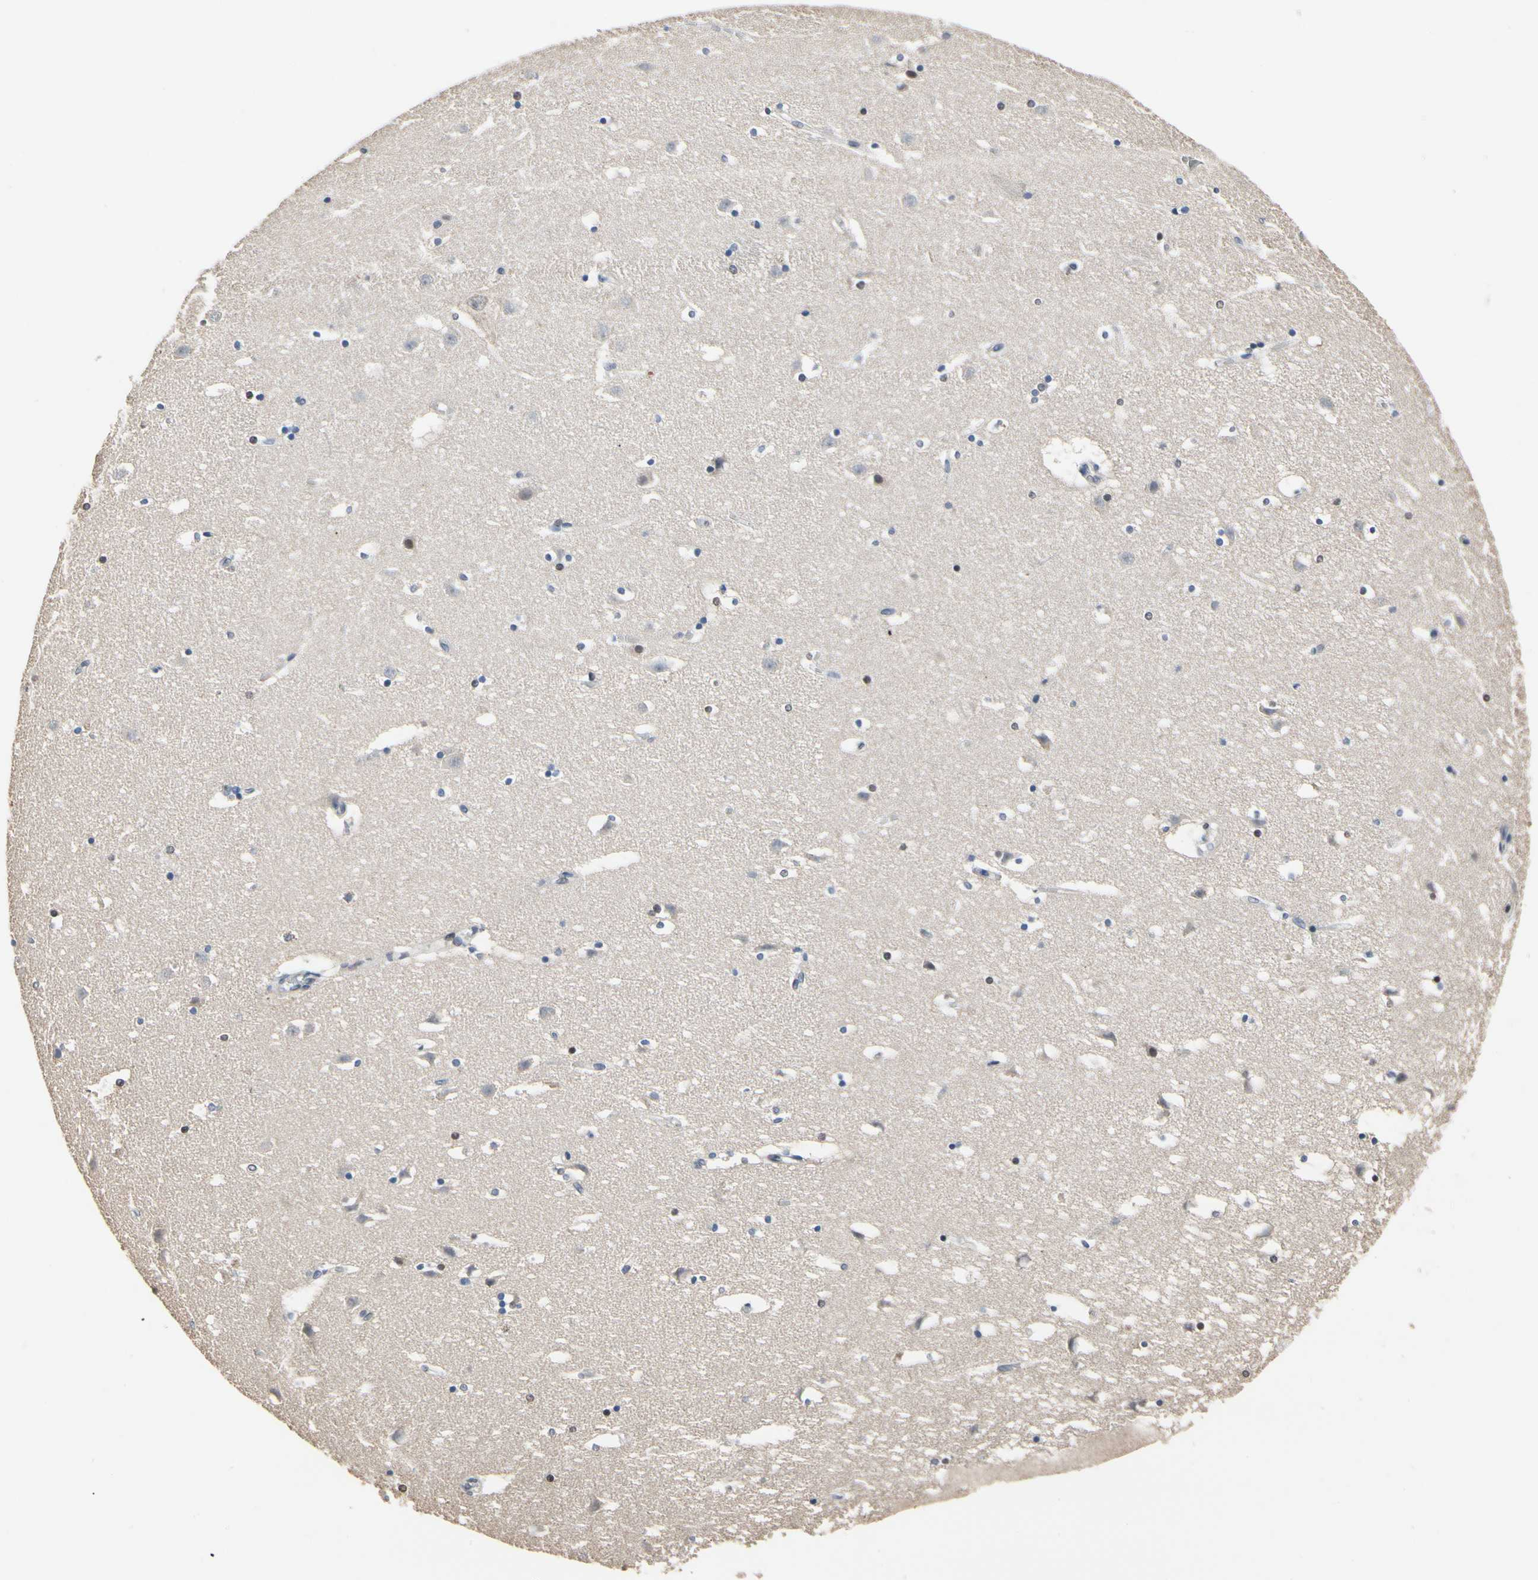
{"staining": {"intensity": "moderate", "quantity": "<25%", "location": "nuclear"}, "tissue": "caudate", "cell_type": "Glial cells", "image_type": "normal", "snomed": [{"axis": "morphology", "description": "Normal tissue, NOS"}, {"axis": "topography", "description": "Lateral ventricle wall"}], "caption": "An immunohistochemistry histopathology image of benign tissue is shown. Protein staining in brown highlights moderate nuclear positivity in caudate within glial cells. The staining was performed using DAB (3,3'-diaminobenzidine) to visualize the protein expression in brown, while the nuclei were stained in blue with hematoxylin (Magnification: 20x).", "gene": "NFATC2", "patient": {"sex": "male", "age": 45}}